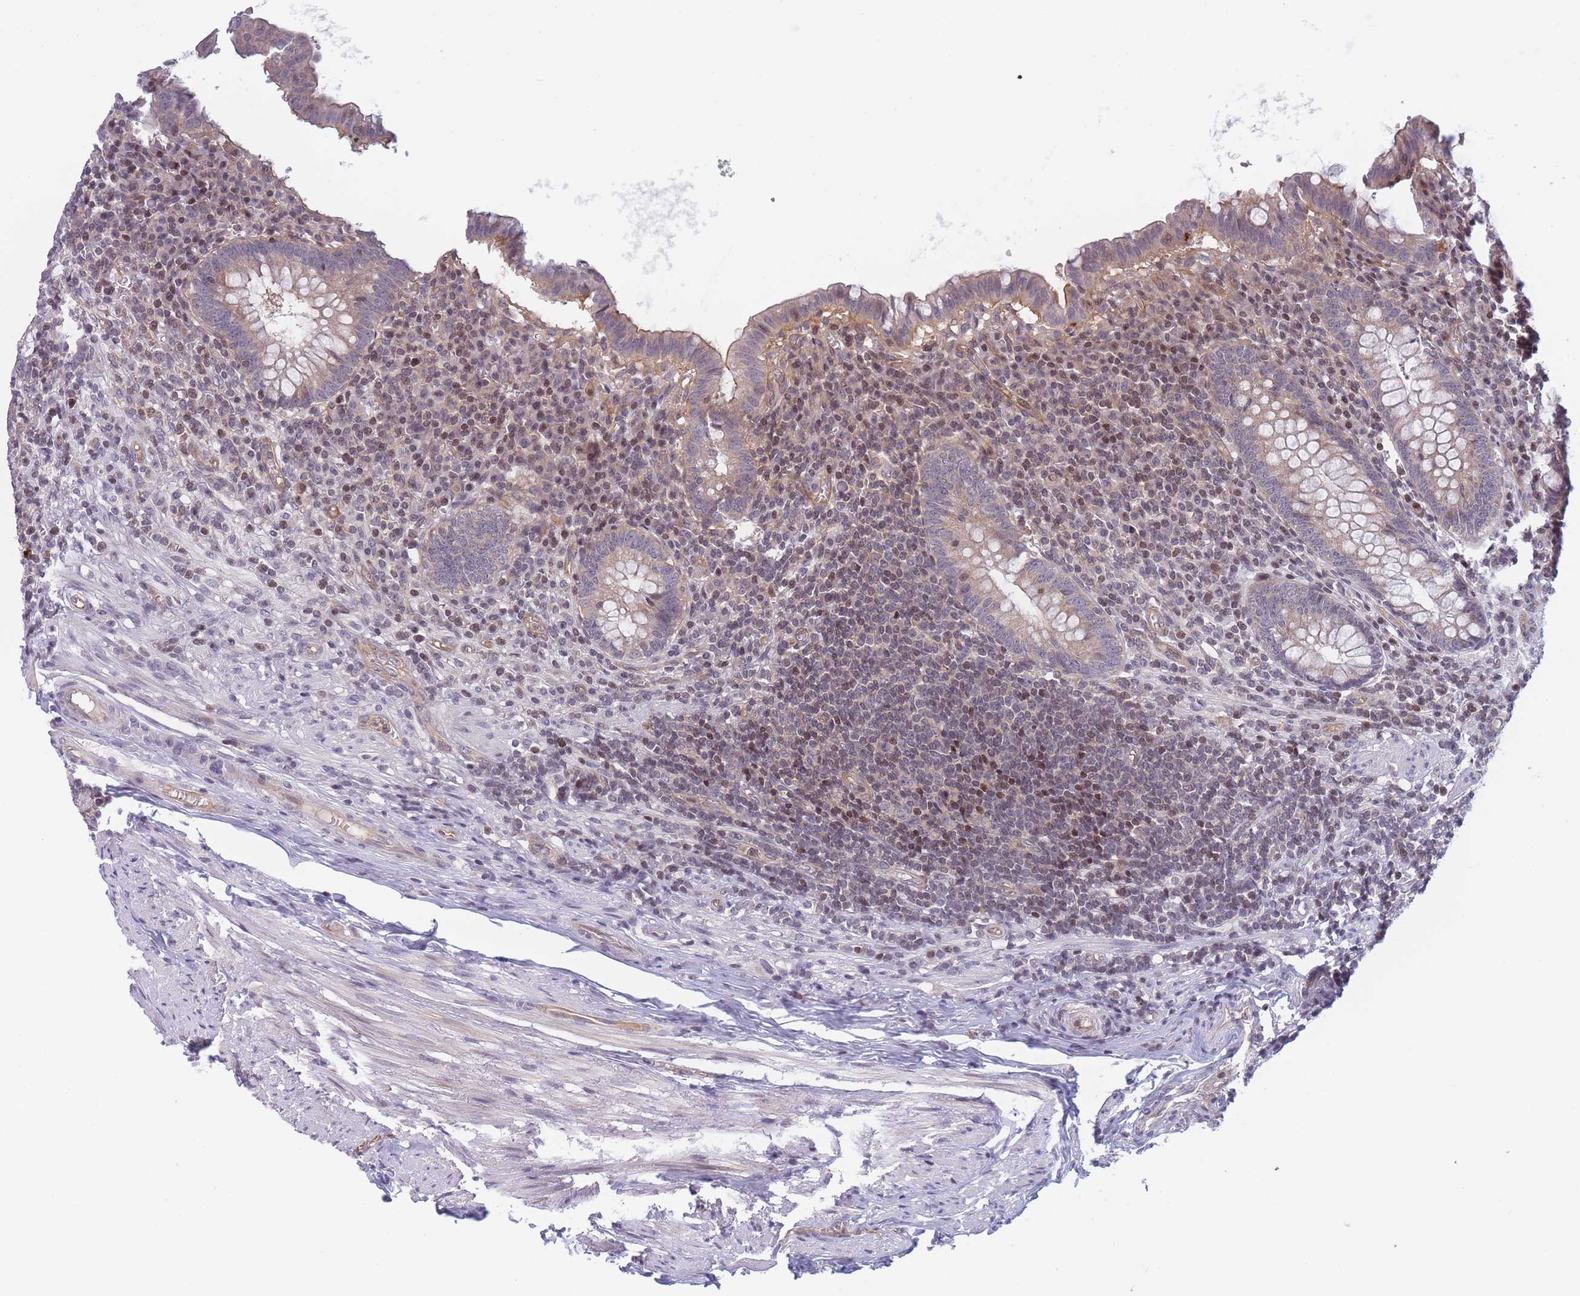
{"staining": {"intensity": "weak", "quantity": "<25%", "location": "cytoplasmic/membranous"}, "tissue": "appendix", "cell_type": "Glandular cells", "image_type": "normal", "snomed": [{"axis": "morphology", "description": "Normal tissue, NOS"}, {"axis": "topography", "description": "Appendix"}], "caption": "Immunohistochemical staining of normal appendix displays no significant positivity in glandular cells. (DAB immunohistochemistry, high magnification).", "gene": "SLC35F5", "patient": {"sex": "male", "age": 83}}